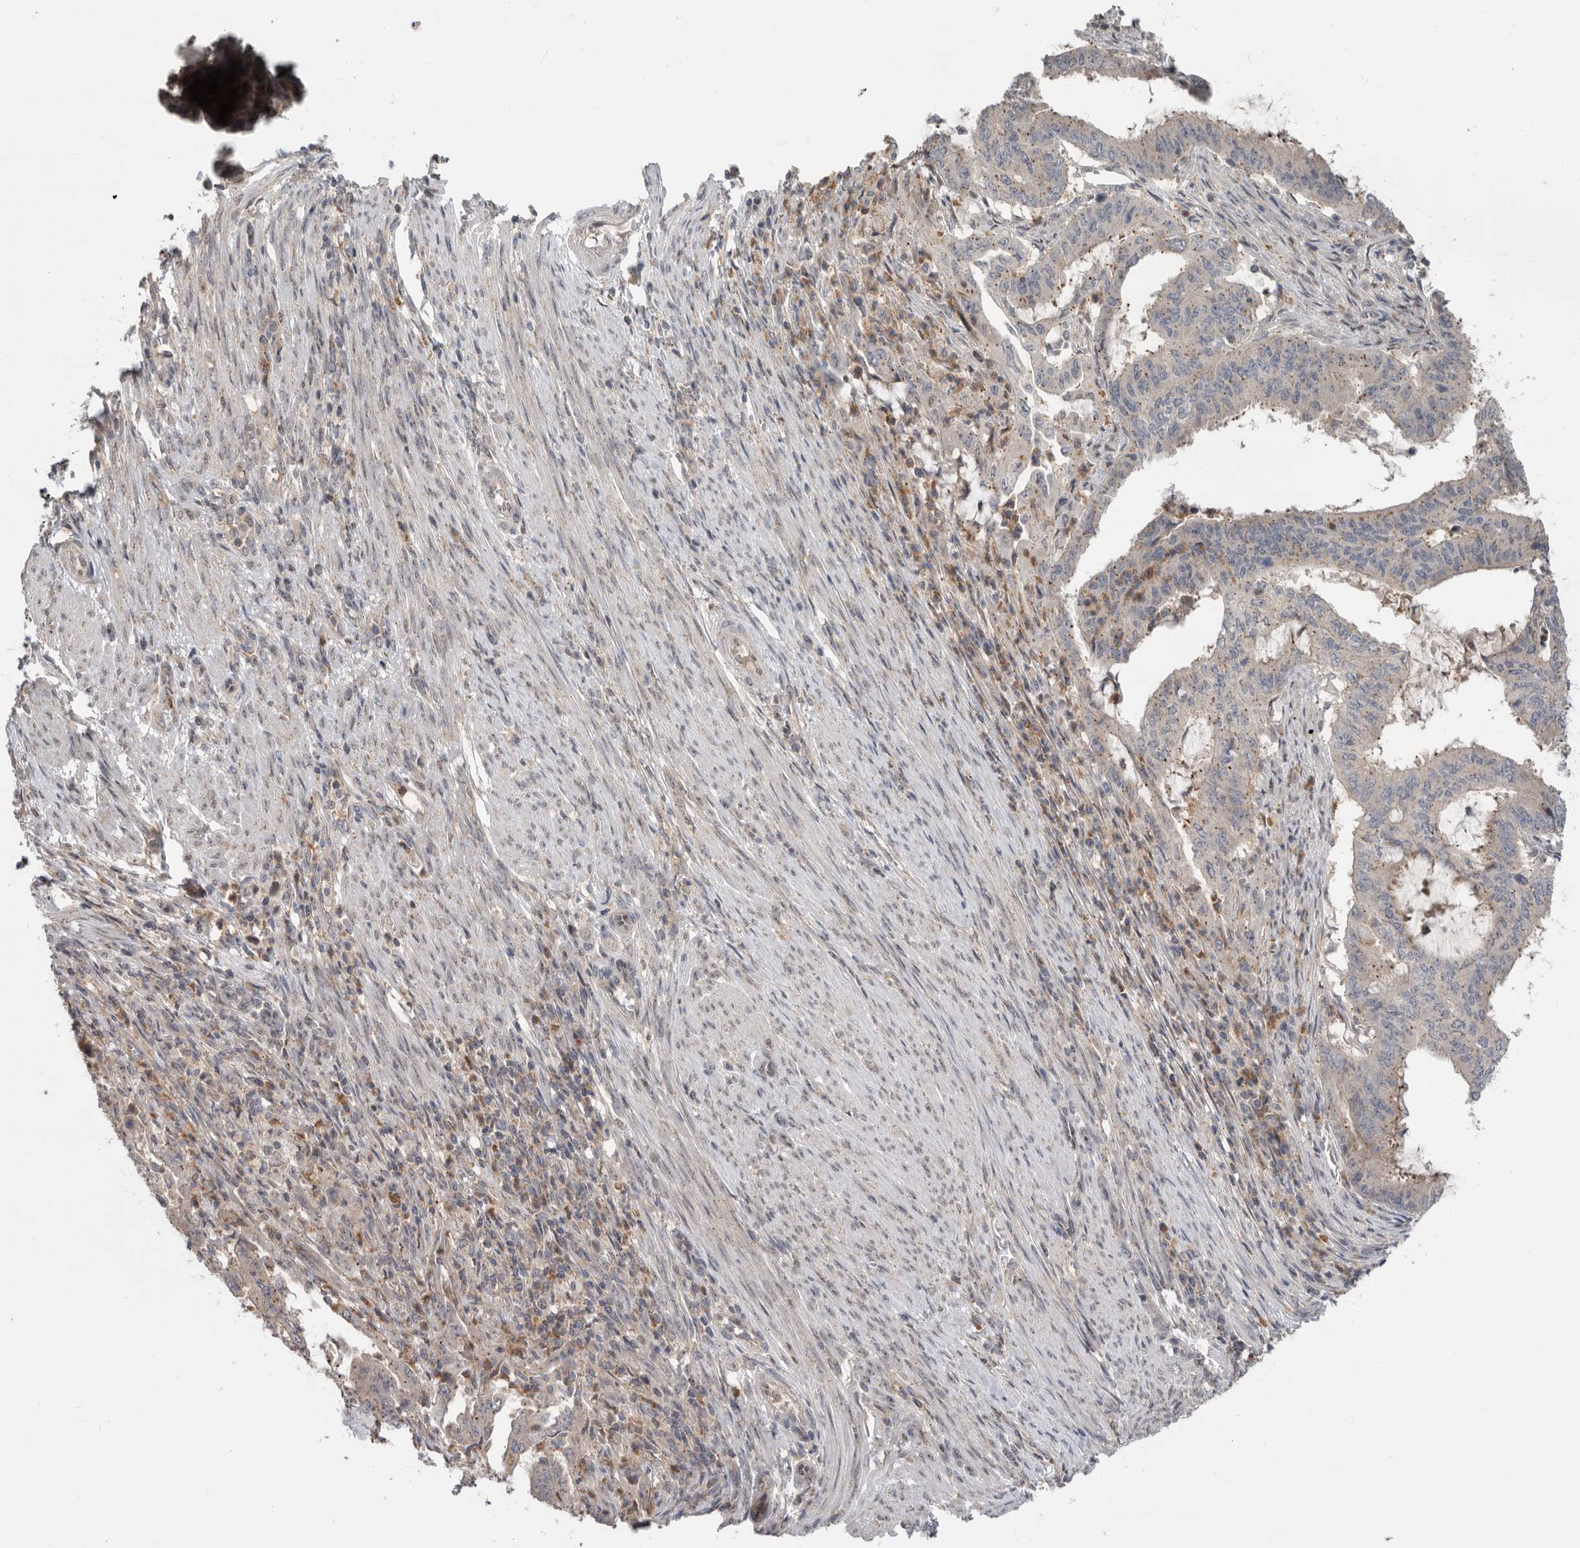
{"staining": {"intensity": "weak", "quantity": "<25%", "location": "cytoplasmic/membranous"}, "tissue": "endometrial cancer", "cell_type": "Tumor cells", "image_type": "cancer", "snomed": [{"axis": "morphology", "description": "Adenocarcinoma, NOS"}, {"axis": "topography", "description": "Endometrium"}], "caption": "Endometrial adenocarcinoma stained for a protein using immunohistochemistry (IHC) exhibits no positivity tumor cells.", "gene": "KLK5", "patient": {"sex": "female", "age": 51}}